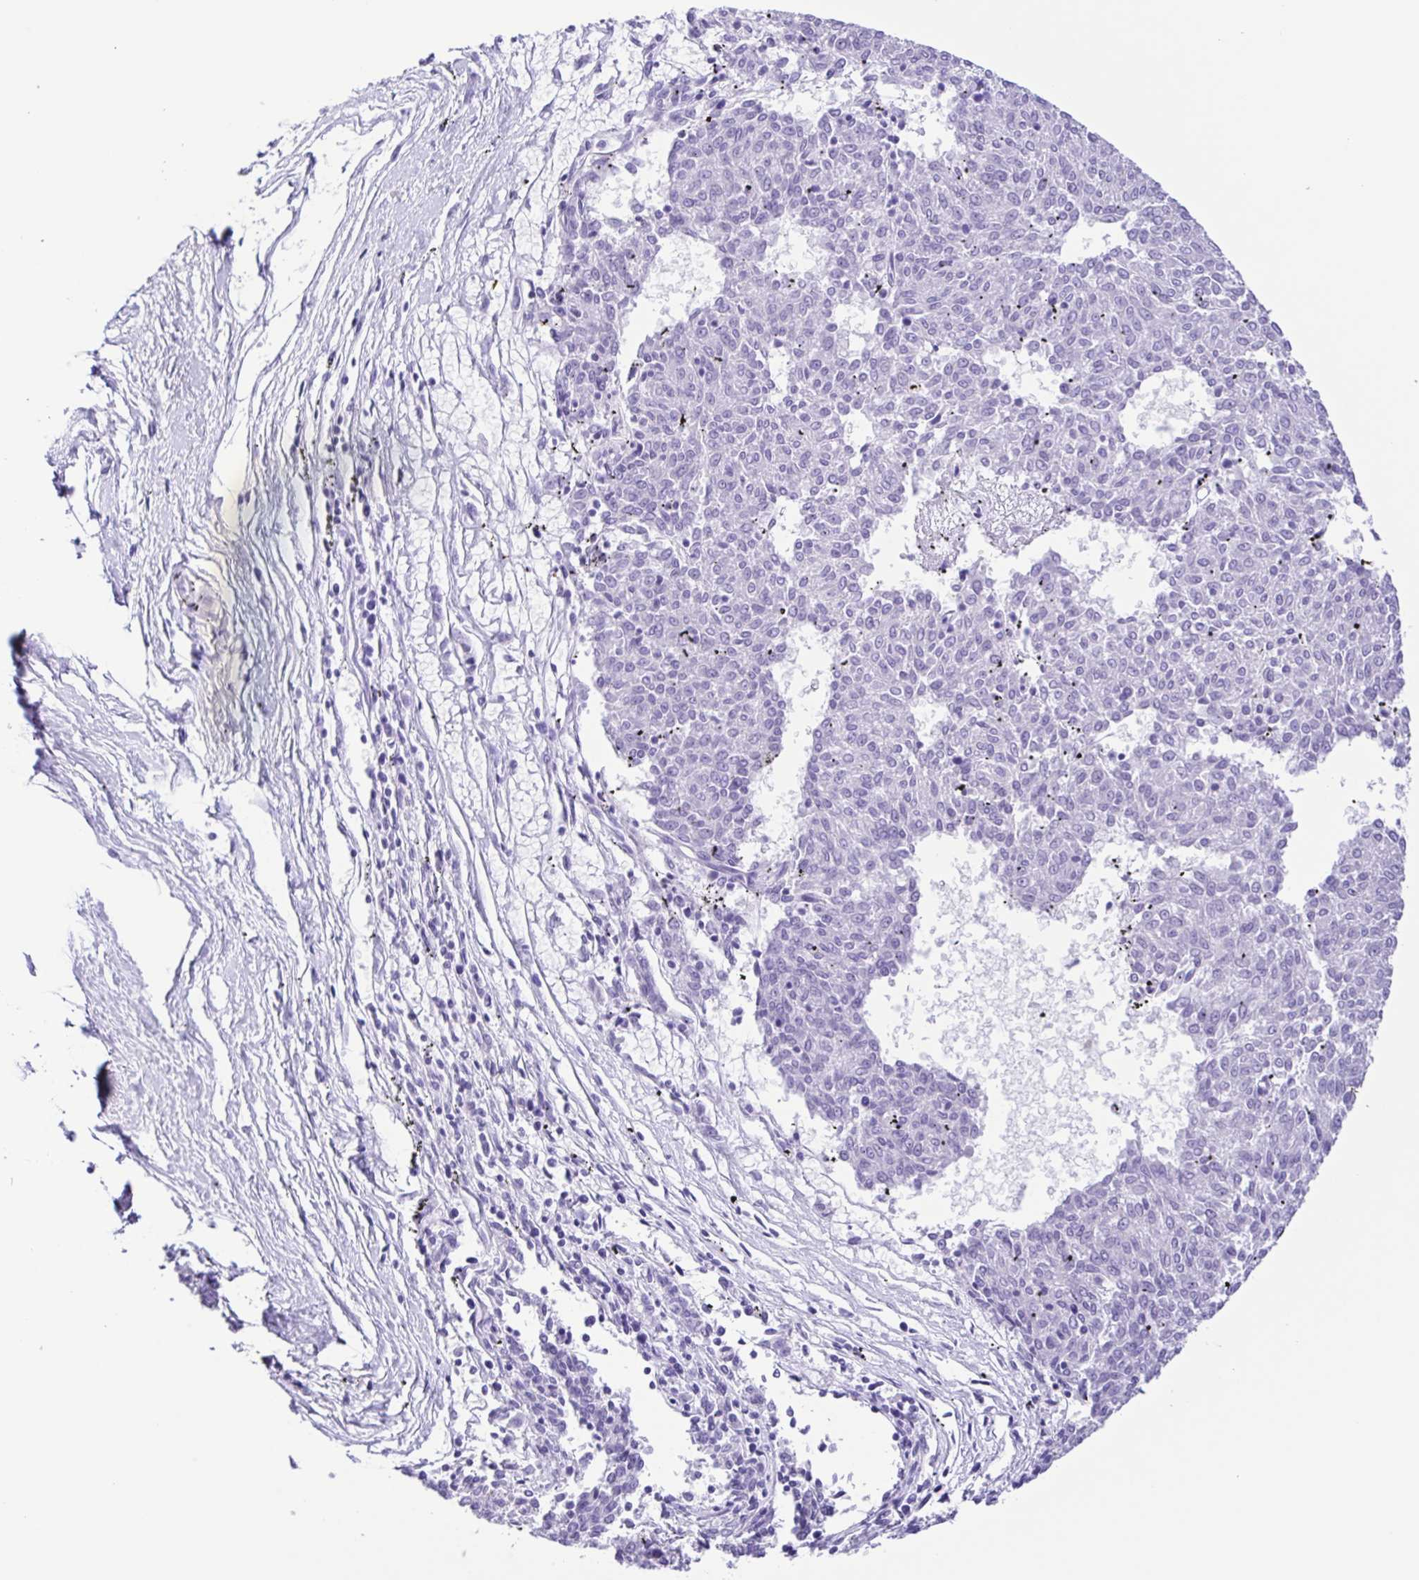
{"staining": {"intensity": "negative", "quantity": "none", "location": "none"}, "tissue": "melanoma", "cell_type": "Tumor cells", "image_type": "cancer", "snomed": [{"axis": "morphology", "description": "Malignant melanoma, NOS"}, {"axis": "topography", "description": "Skin"}], "caption": "Protein analysis of melanoma demonstrates no significant staining in tumor cells. (DAB IHC with hematoxylin counter stain).", "gene": "CASP14", "patient": {"sex": "female", "age": 72}}